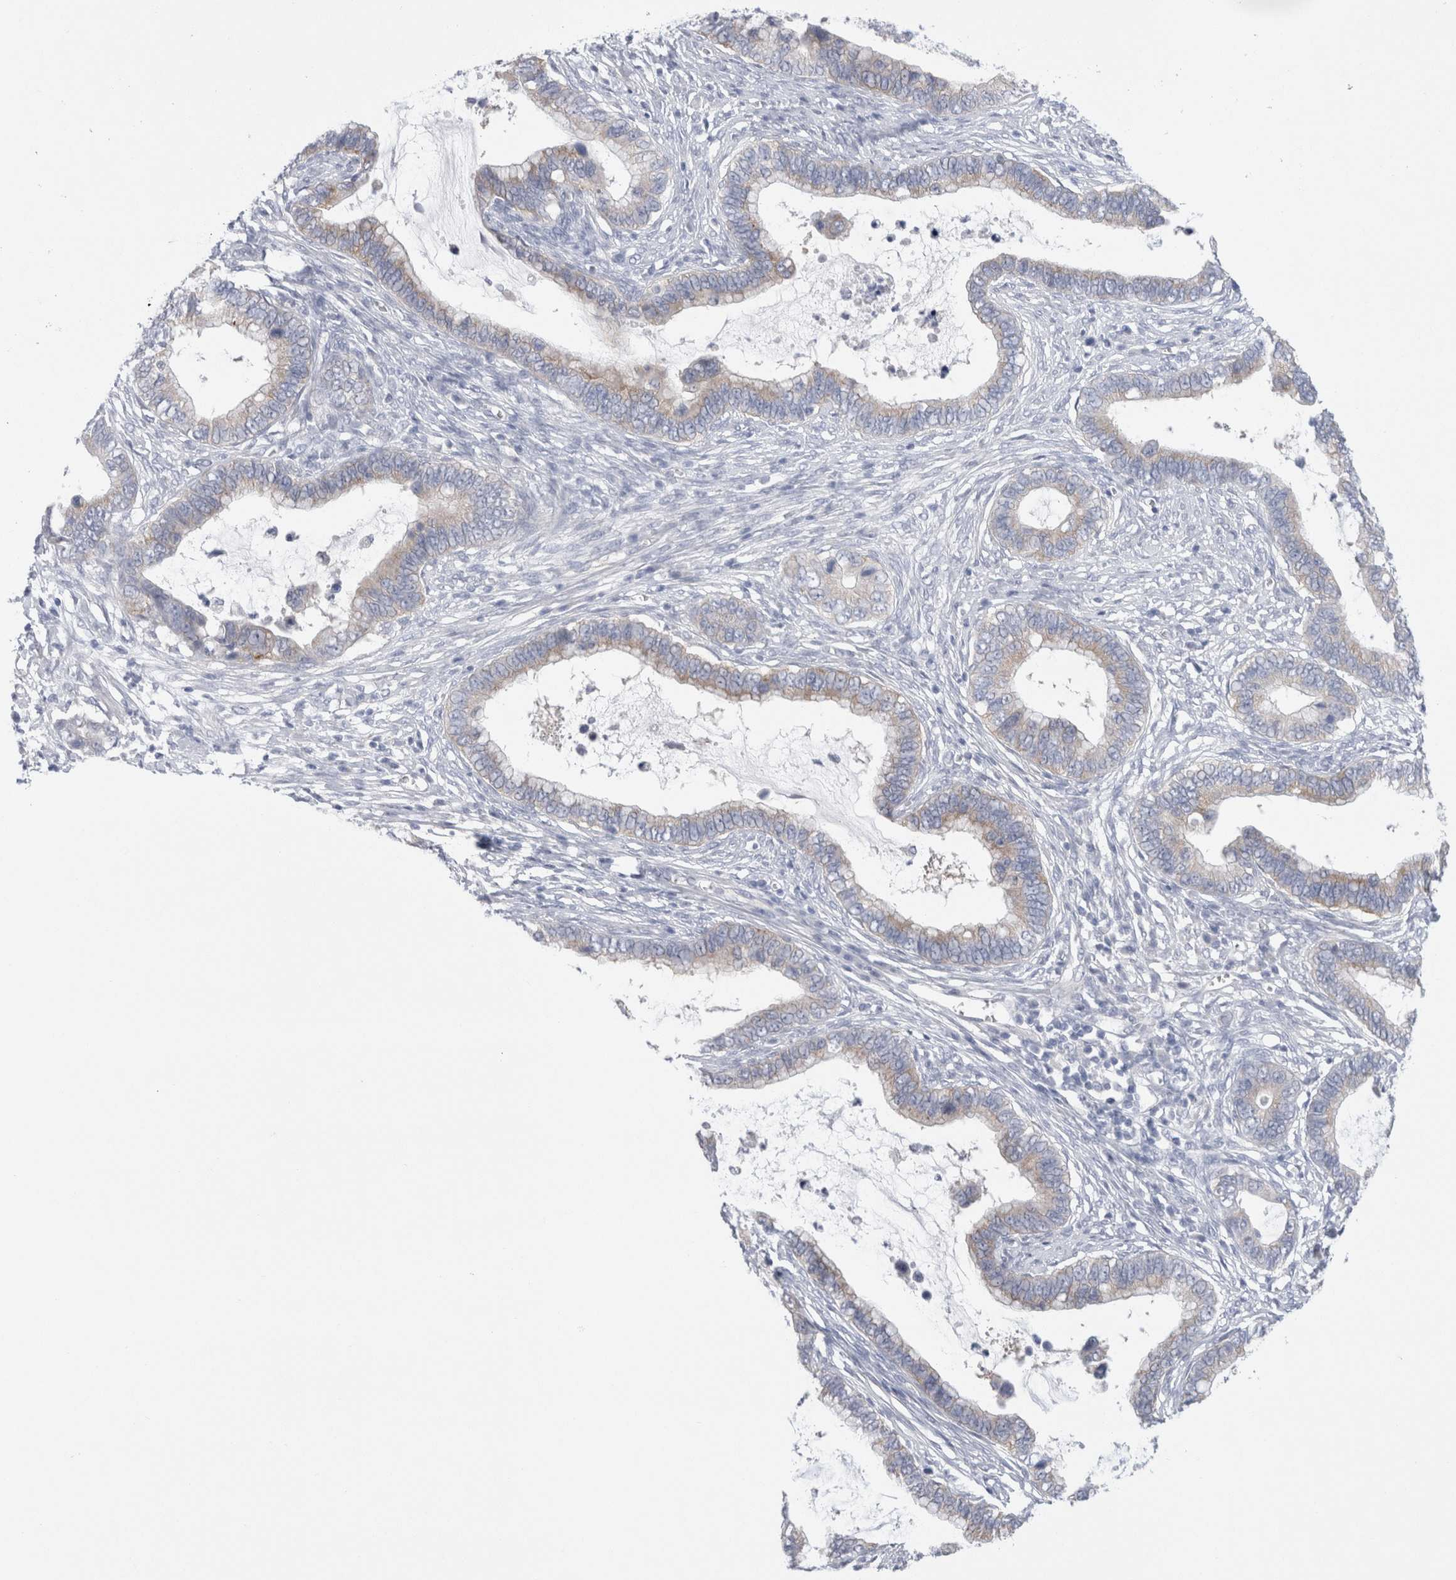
{"staining": {"intensity": "weak", "quantity": "25%-75%", "location": "cytoplasmic/membranous"}, "tissue": "cervical cancer", "cell_type": "Tumor cells", "image_type": "cancer", "snomed": [{"axis": "morphology", "description": "Adenocarcinoma, NOS"}, {"axis": "topography", "description": "Cervix"}], "caption": "Protein expression by IHC displays weak cytoplasmic/membranous staining in about 25%-75% of tumor cells in cervical cancer (adenocarcinoma). (Stains: DAB in brown, nuclei in blue, Microscopy: brightfield microscopy at high magnification).", "gene": "WIPF2", "patient": {"sex": "female", "age": 44}}